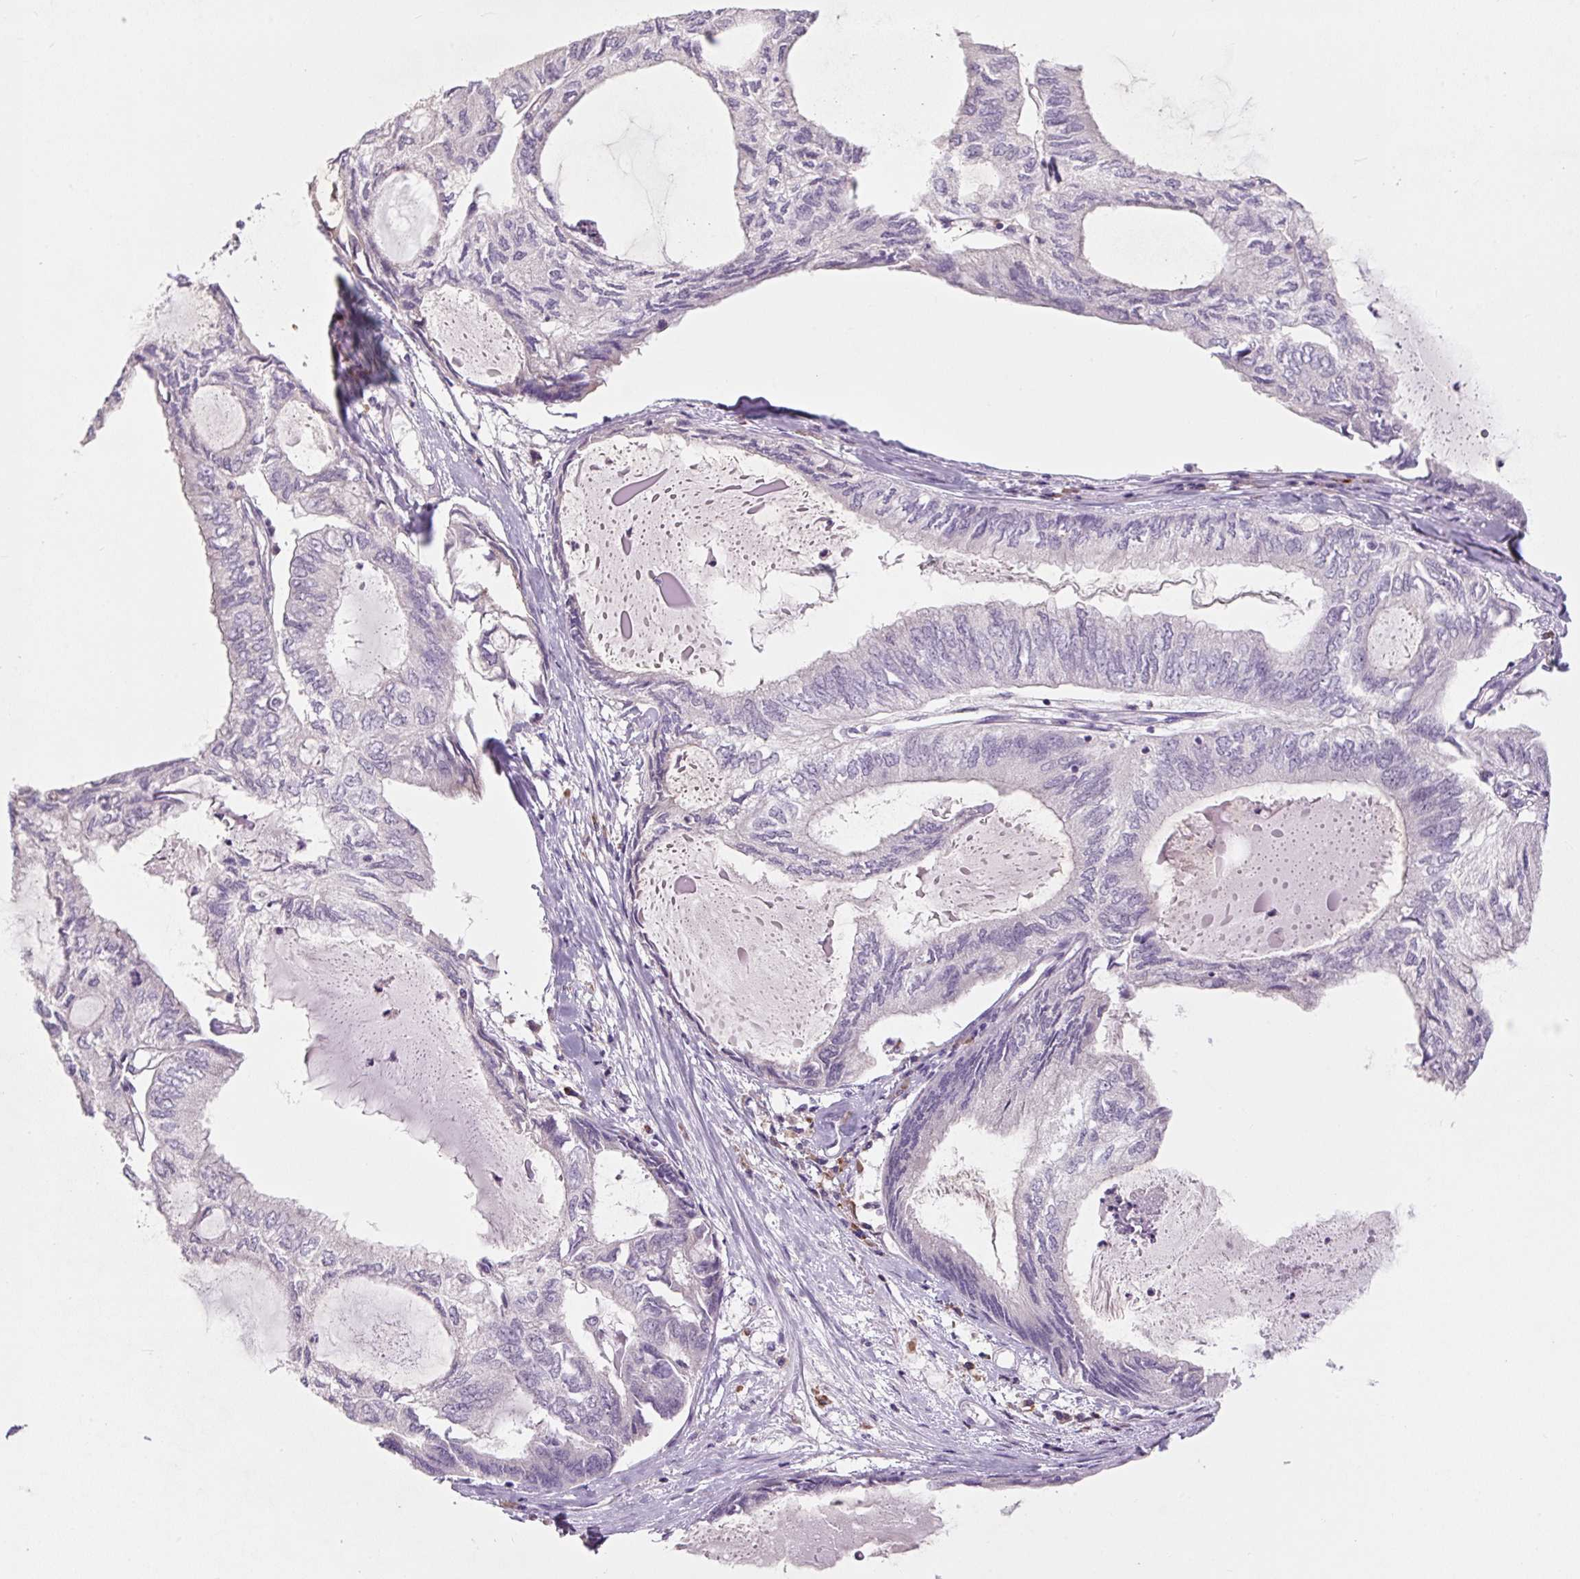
{"staining": {"intensity": "negative", "quantity": "none", "location": "none"}, "tissue": "endometrial cancer", "cell_type": "Tumor cells", "image_type": "cancer", "snomed": [{"axis": "morphology", "description": "Adenocarcinoma, NOS"}, {"axis": "topography", "description": "Endometrium"}], "caption": "IHC micrograph of adenocarcinoma (endometrial) stained for a protein (brown), which displays no expression in tumor cells. Brightfield microscopy of immunohistochemistry (IHC) stained with DAB (brown) and hematoxylin (blue), captured at high magnification.", "gene": "TMEM100", "patient": {"sex": "female", "age": 80}}